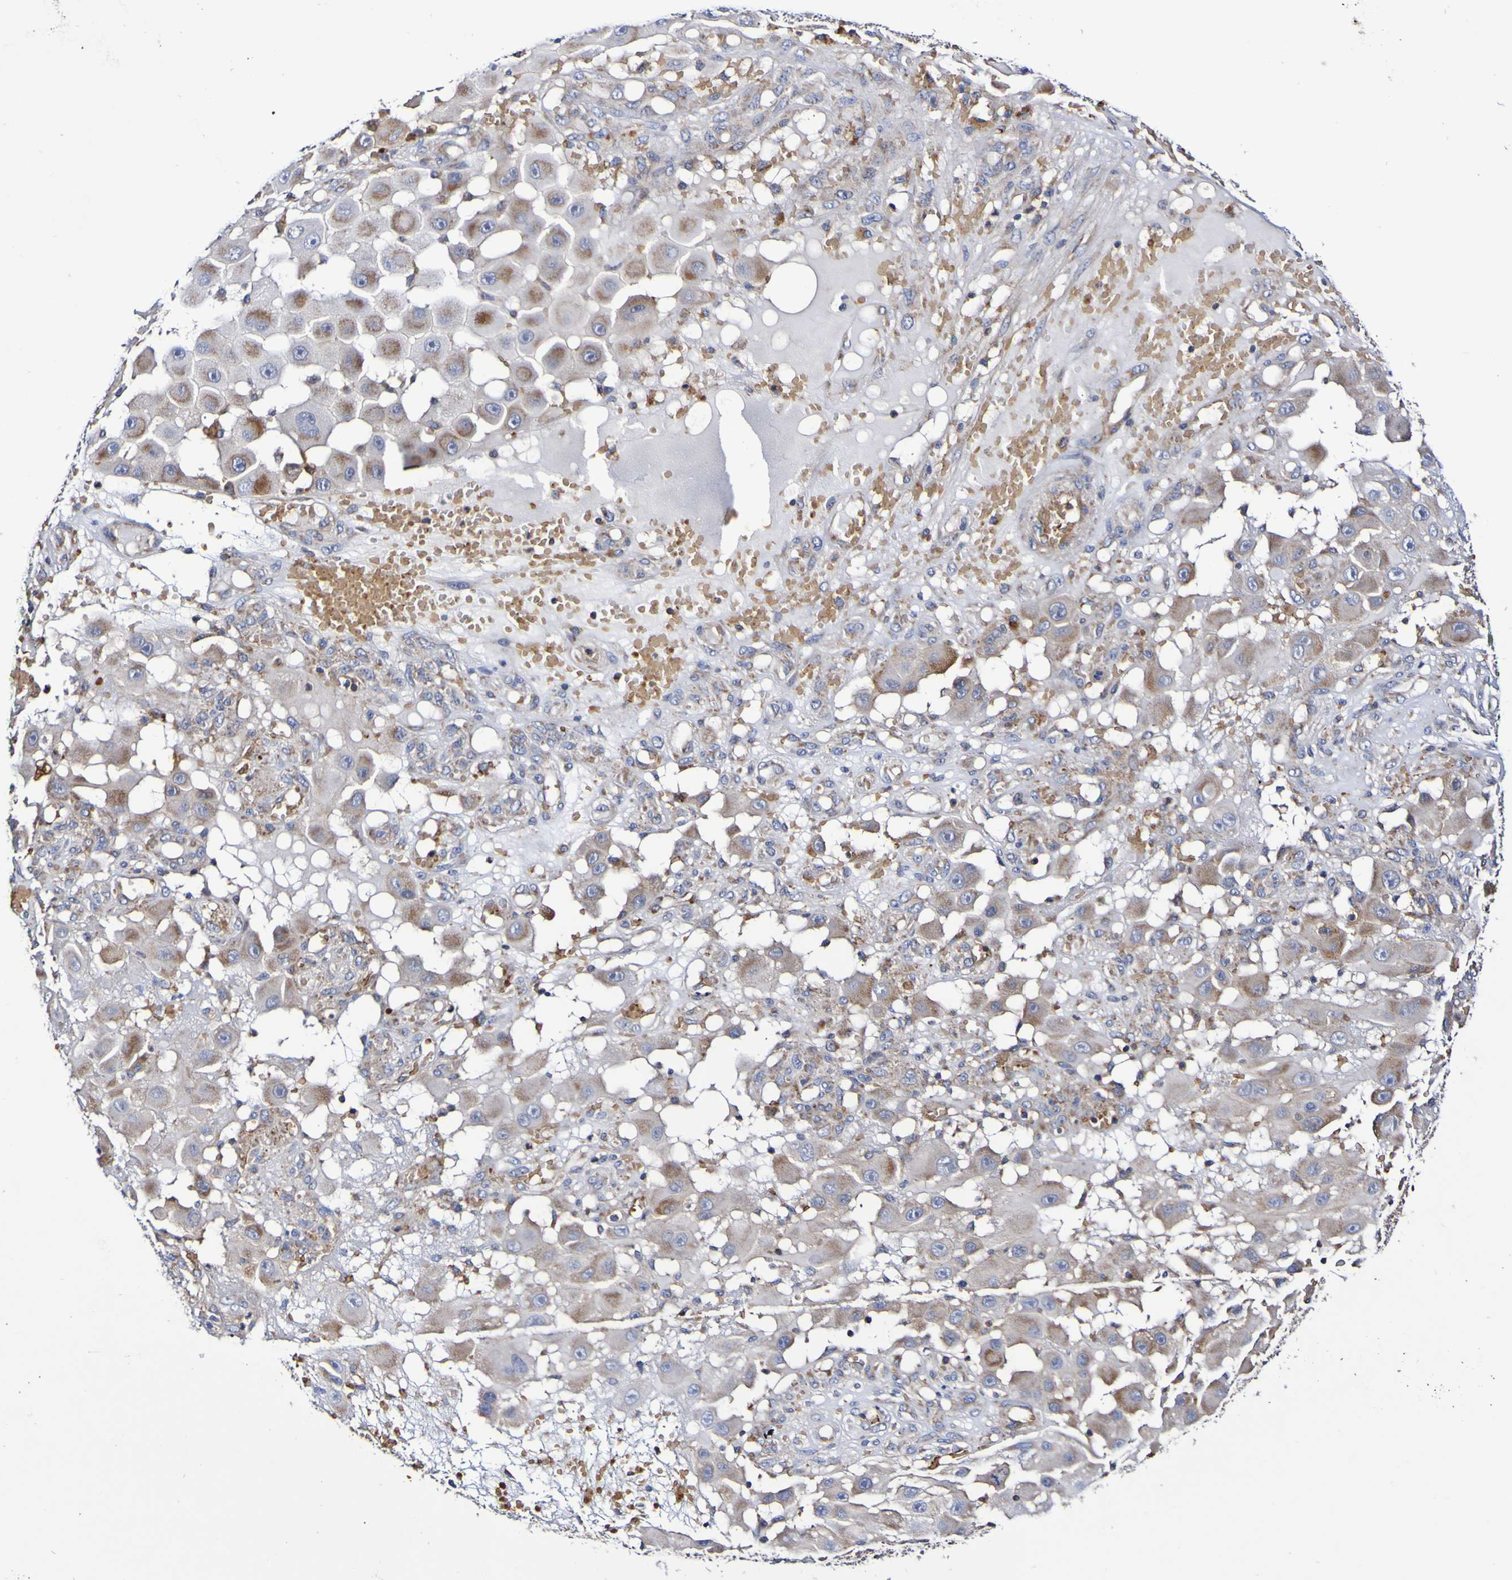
{"staining": {"intensity": "moderate", "quantity": "<25%", "location": "cytoplasmic/membranous"}, "tissue": "melanoma", "cell_type": "Tumor cells", "image_type": "cancer", "snomed": [{"axis": "morphology", "description": "Malignant melanoma, NOS"}, {"axis": "topography", "description": "Skin"}], "caption": "Protein analysis of melanoma tissue demonstrates moderate cytoplasmic/membranous staining in approximately <25% of tumor cells. (IHC, brightfield microscopy, high magnification).", "gene": "WNT4", "patient": {"sex": "female", "age": 81}}